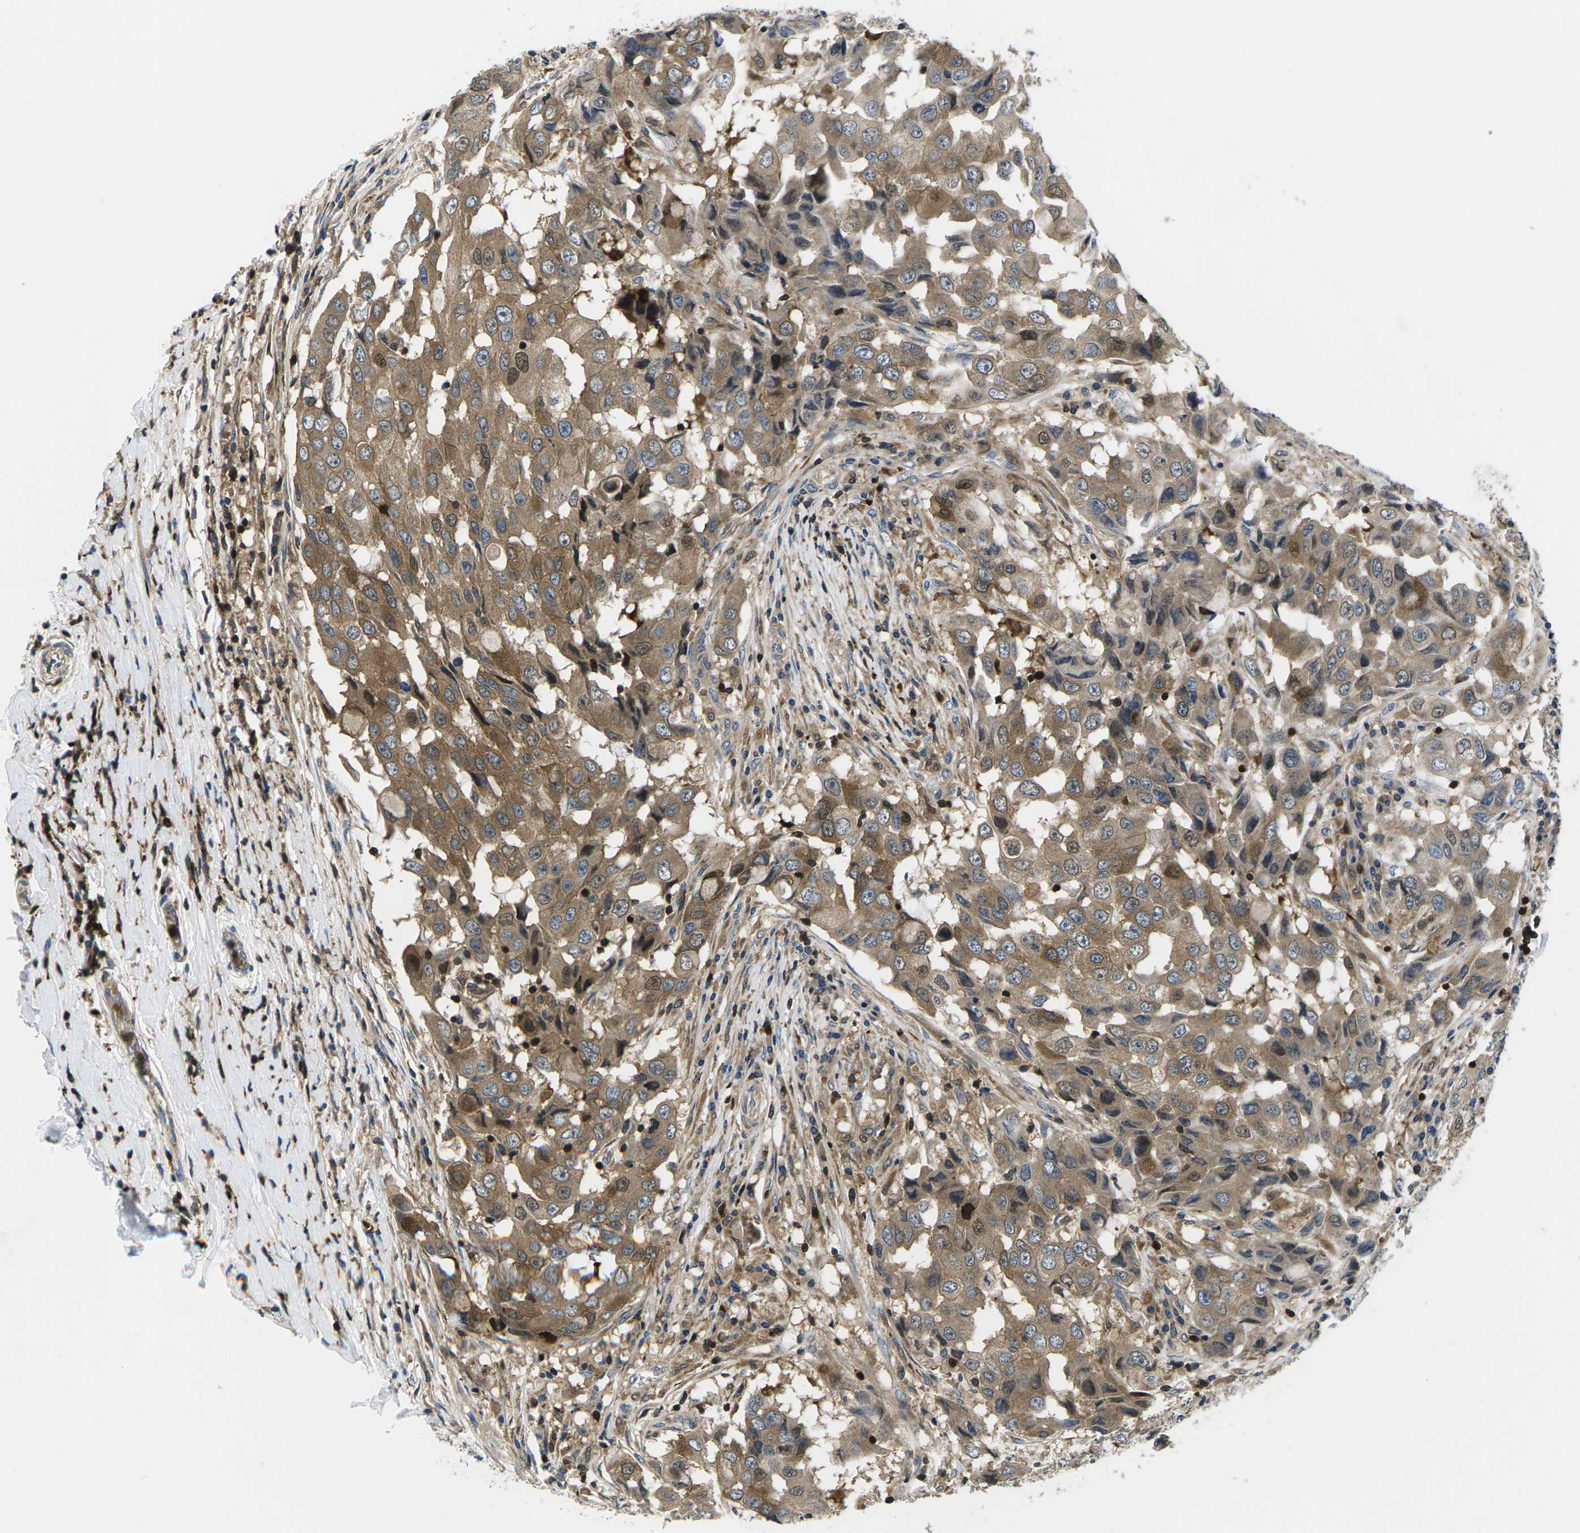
{"staining": {"intensity": "moderate", "quantity": ">75%", "location": "cytoplasmic/membranous"}, "tissue": "breast cancer", "cell_type": "Tumor cells", "image_type": "cancer", "snomed": [{"axis": "morphology", "description": "Duct carcinoma"}, {"axis": "topography", "description": "Breast"}], "caption": "Breast cancer tissue displays moderate cytoplasmic/membranous positivity in about >75% of tumor cells", "gene": "PLCE1", "patient": {"sex": "female", "age": 27}}